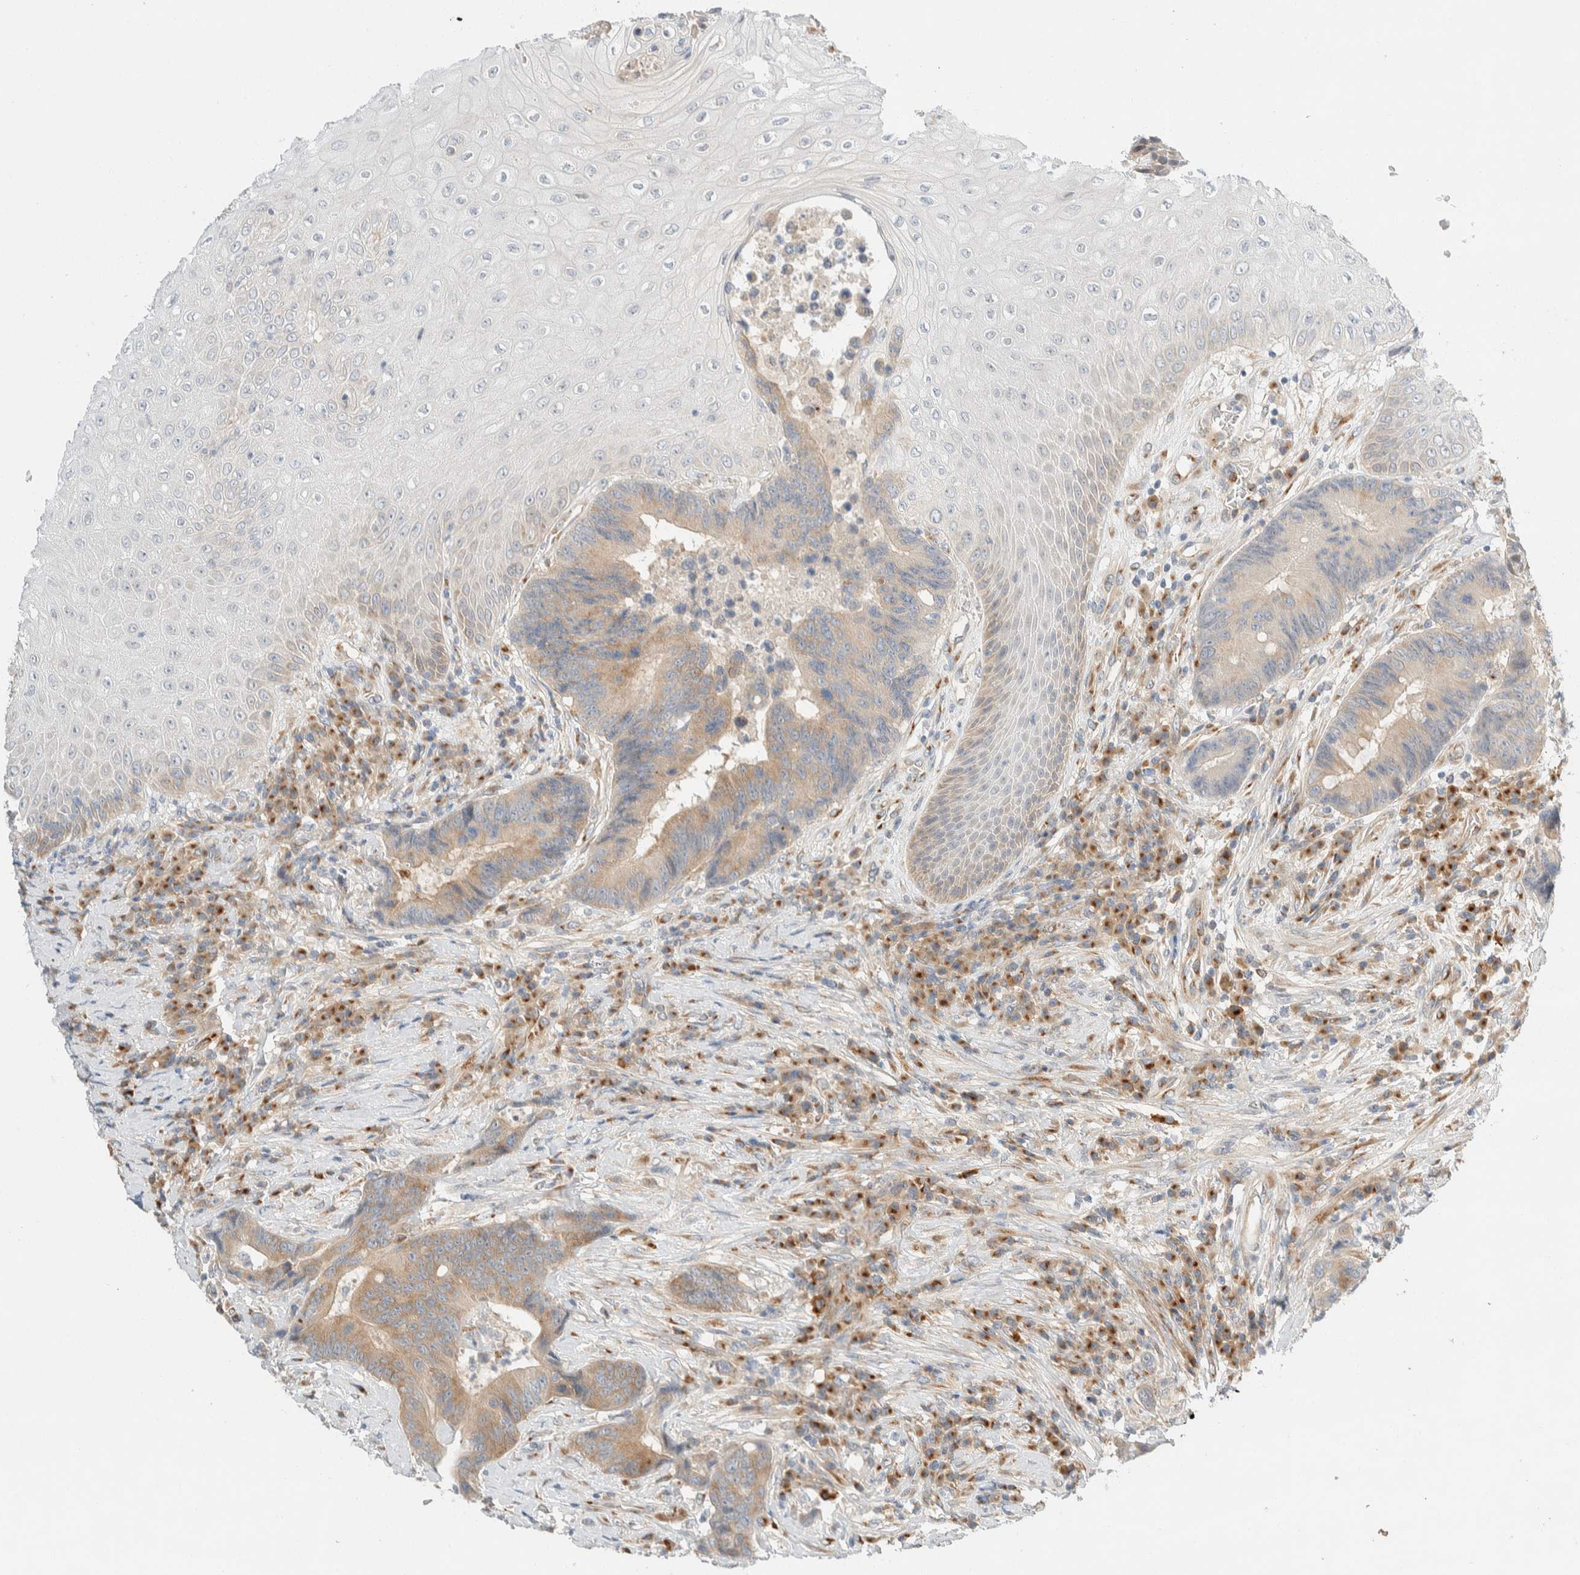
{"staining": {"intensity": "weak", "quantity": ">75%", "location": "cytoplasmic/membranous"}, "tissue": "colorectal cancer", "cell_type": "Tumor cells", "image_type": "cancer", "snomed": [{"axis": "morphology", "description": "Adenocarcinoma, NOS"}, {"axis": "topography", "description": "Rectum"}, {"axis": "topography", "description": "Anal"}], "caption": "A low amount of weak cytoplasmic/membranous expression is appreciated in about >75% of tumor cells in colorectal cancer tissue.", "gene": "TMEM184B", "patient": {"sex": "female", "age": 89}}